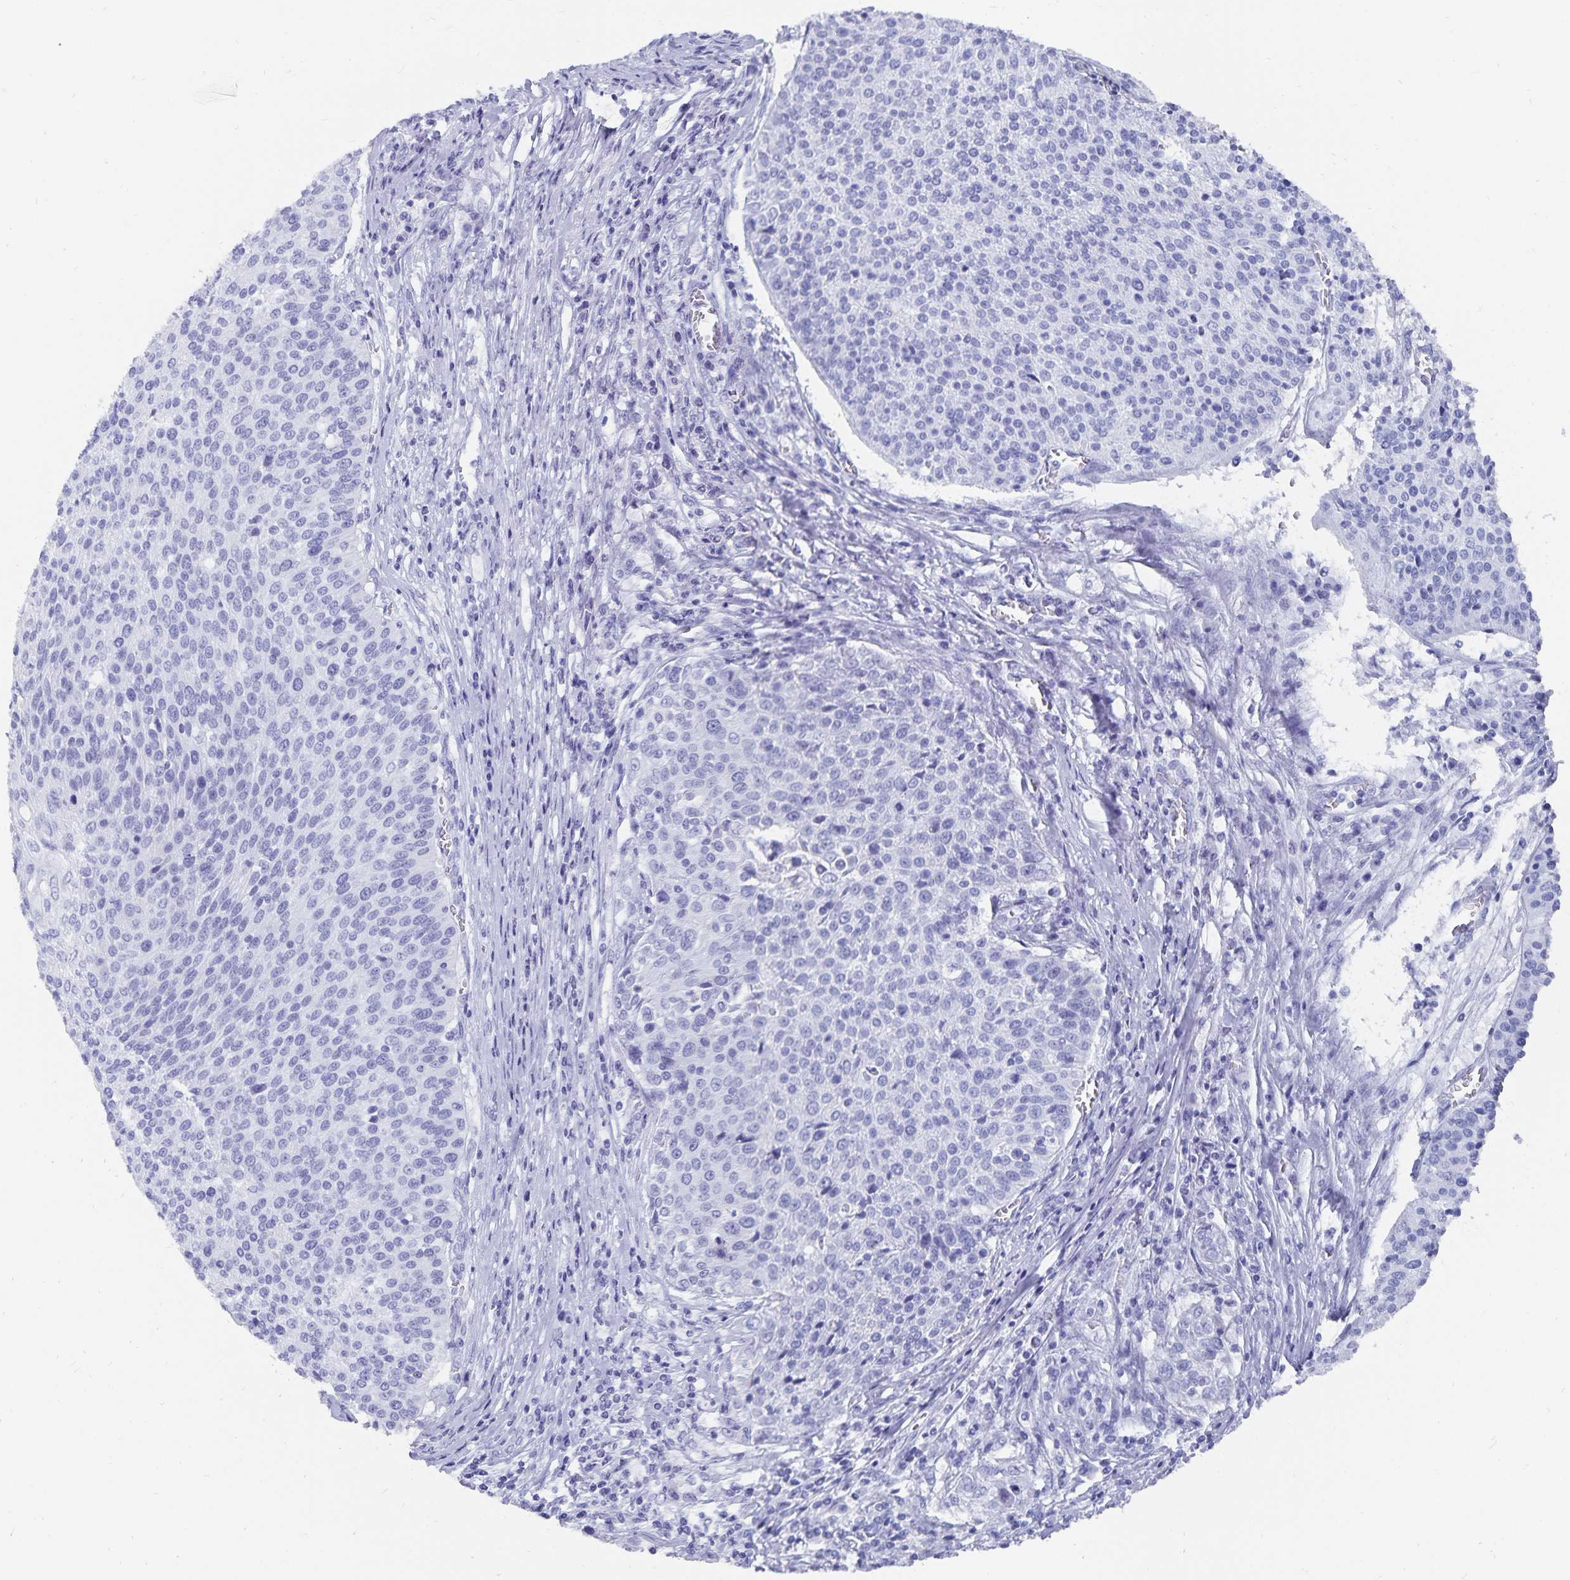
{"staining": {"intensity": "negative", "quantity": "none", "location": "none"}, "tissue": "cervical cancer", "cell_type": "Tumor cells", "image_type": "cancer", "snomed": [{"axis": "morphology", "description": "Squamous cell carcinoma, NOS"}, {"axis": "topography", "description": "Cervix"}], "caption": "Immunohistochemistry (IHC) of human cervical cancer (squamous cell carcinoma) demonstrates no staining in tumor cells.", "gene": "ADH1A", "patient": {"sex": "female", "age": 31}}